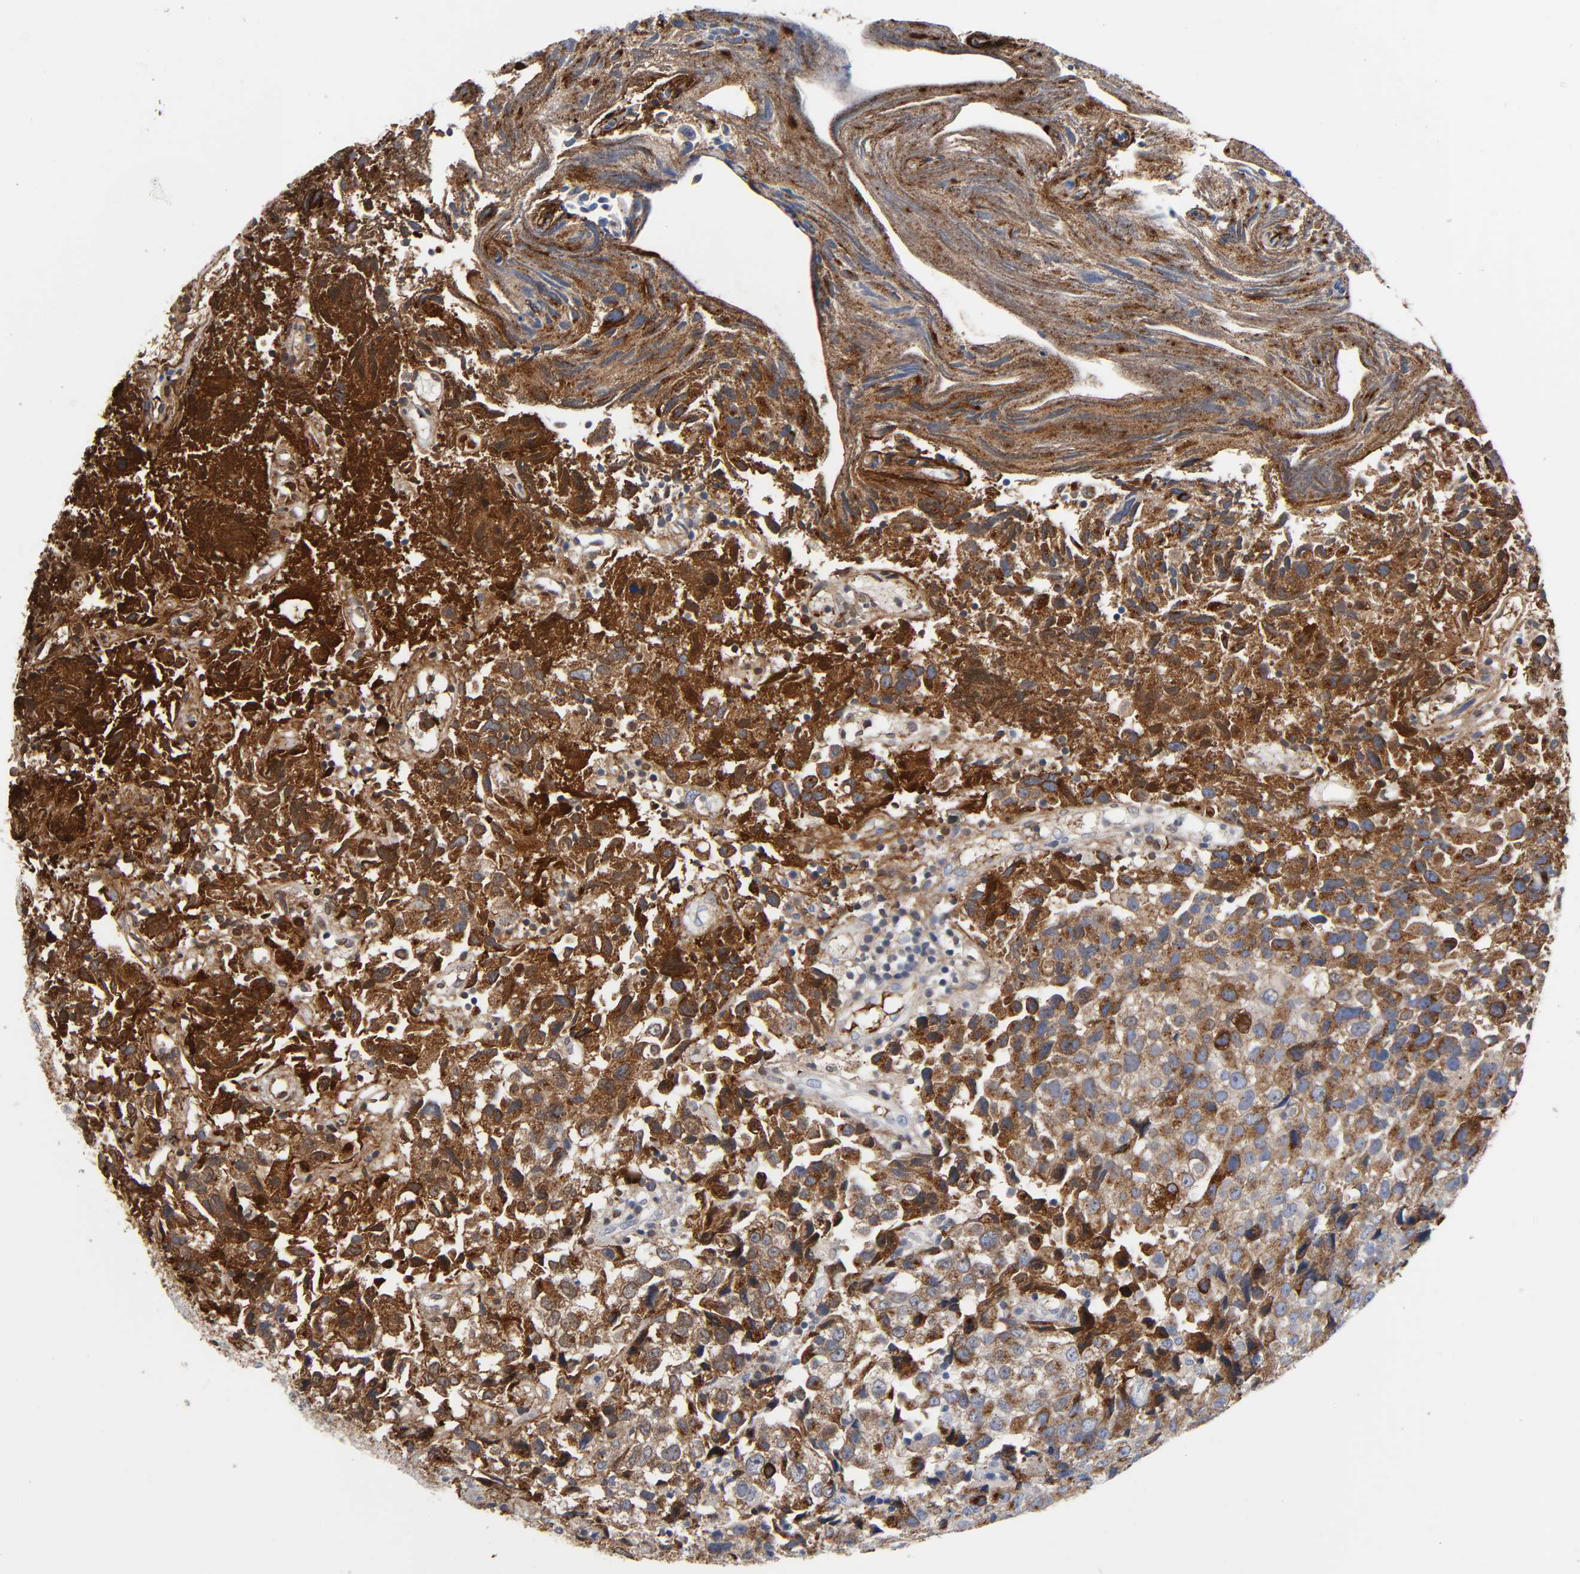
{"staining": {"intensity": "strong", "quantity": ">75%", "location": "cytoplasmic/membranous"}, "tissue": "urothelial cancer", "cell_type": "Tumor cells", "image_type": "cancer", "snomed": [{"axis": "morphology", "description": "Urothelial carcinoma, High grade"}, {"axis": "topography", "description": "Urinary bladder"}], "caption": "DAB immunohistochemical staining of high-grade urothelial carcinoma reveals strong cytoplasmic/membranous protein staining in approximately >75% of tumor cells.", "gene": "FBLN1", "patient": {"sex": "female", "age": 75}}